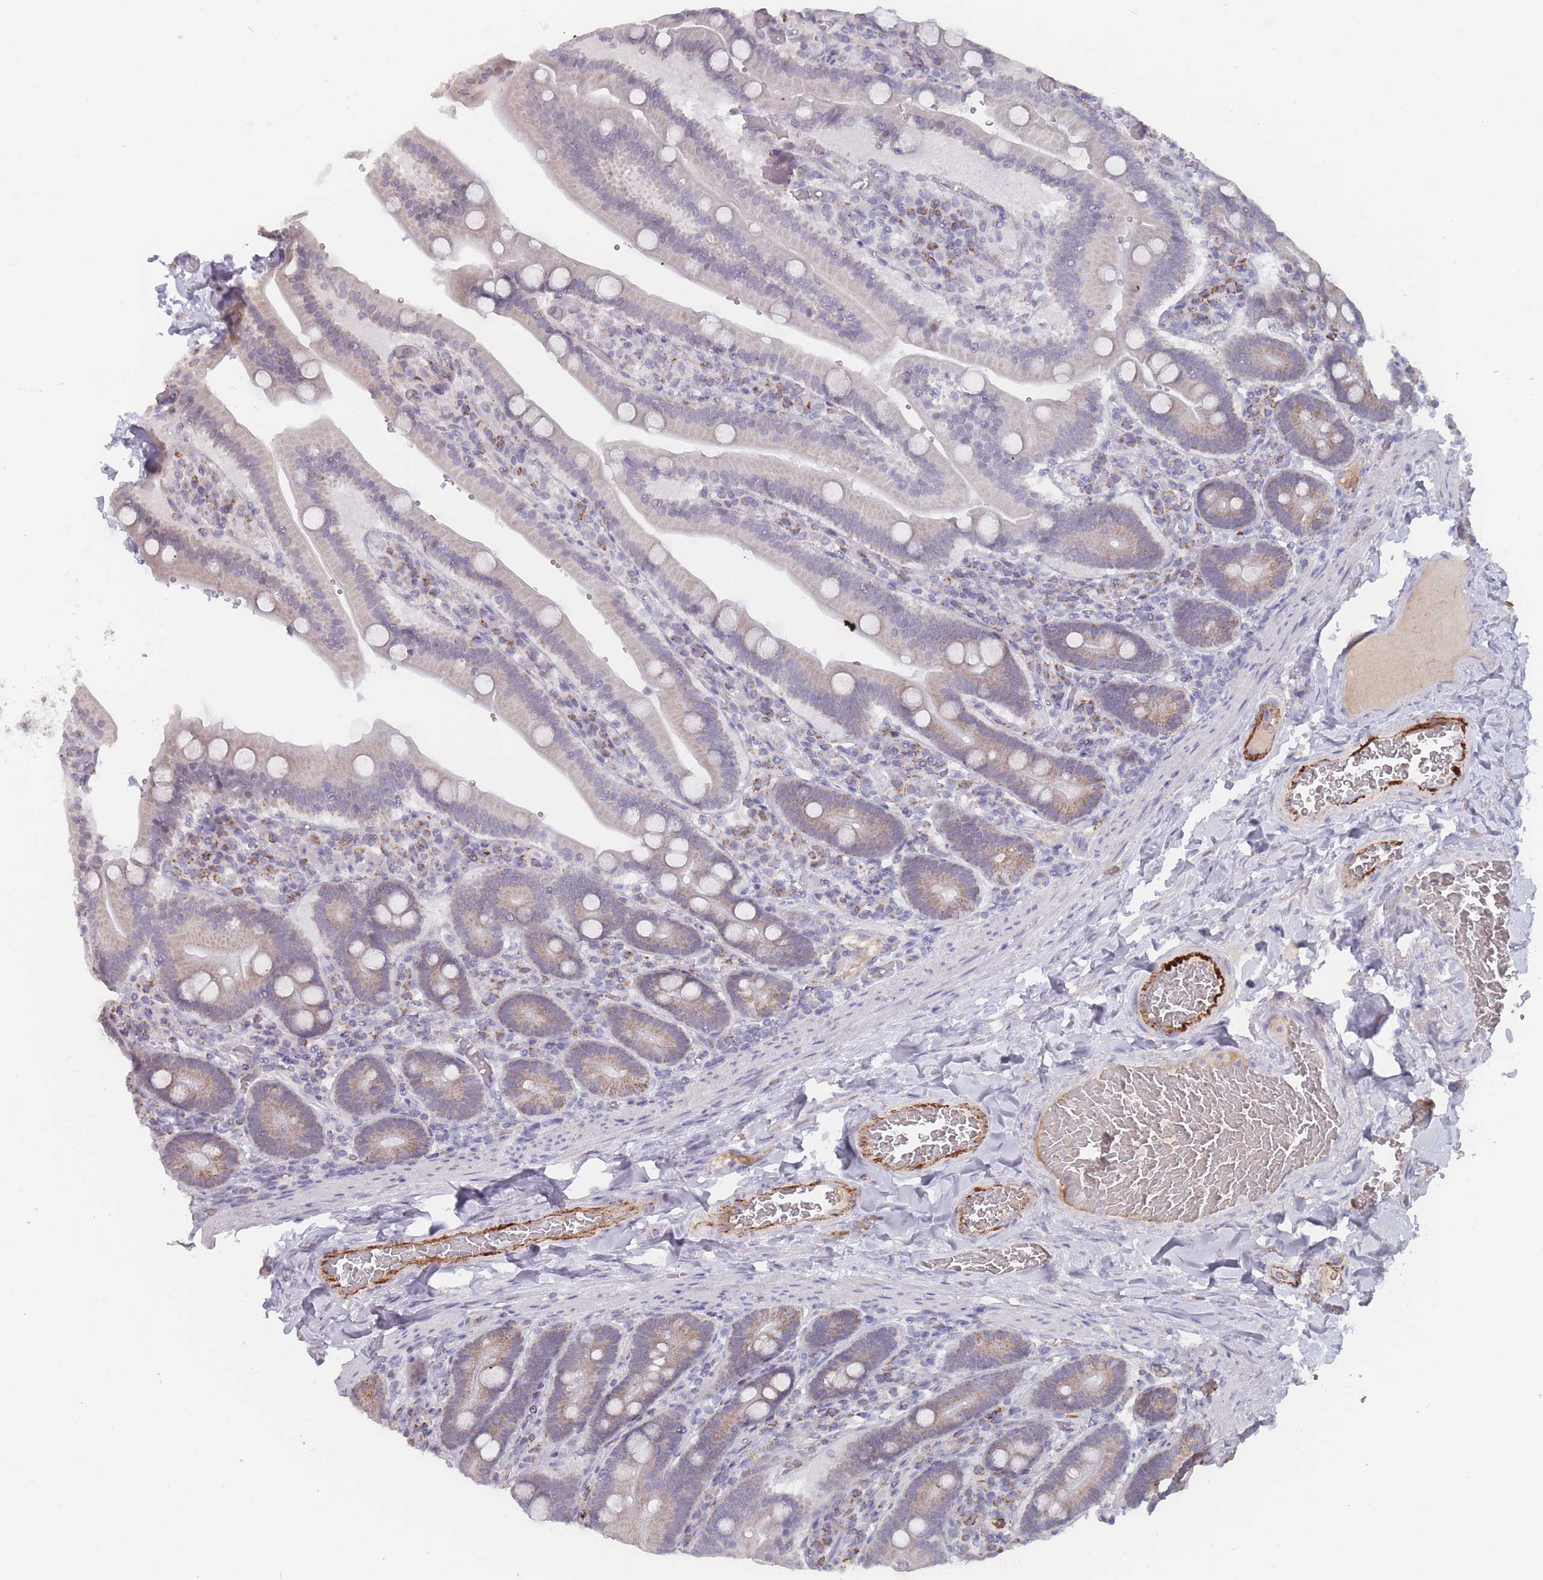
{"staining": {"intensity": "moderate", "quantity": "25%-75%", "location": "cytoplasmic/membranous"}, "tissue": "duodenum", "cell_type": "Glandular cells", "image_type": "normal", "snomed": [{"axis": "morphology", "description": "Normal tissue, NOS"}, {"axis": "topography", "description": "Duodenum"}], "caption": "IHC photomicrograph of normal duodenum: duodenum stained using IHC shows medium levels of moderate protein expression localized specifically in the cytoplasmic/membranous of glandular cells, appearing as a cytoplasmic/membranous brown color.", "gene": "TRARG1", "patient": {"sex": "female", "age": 62}}